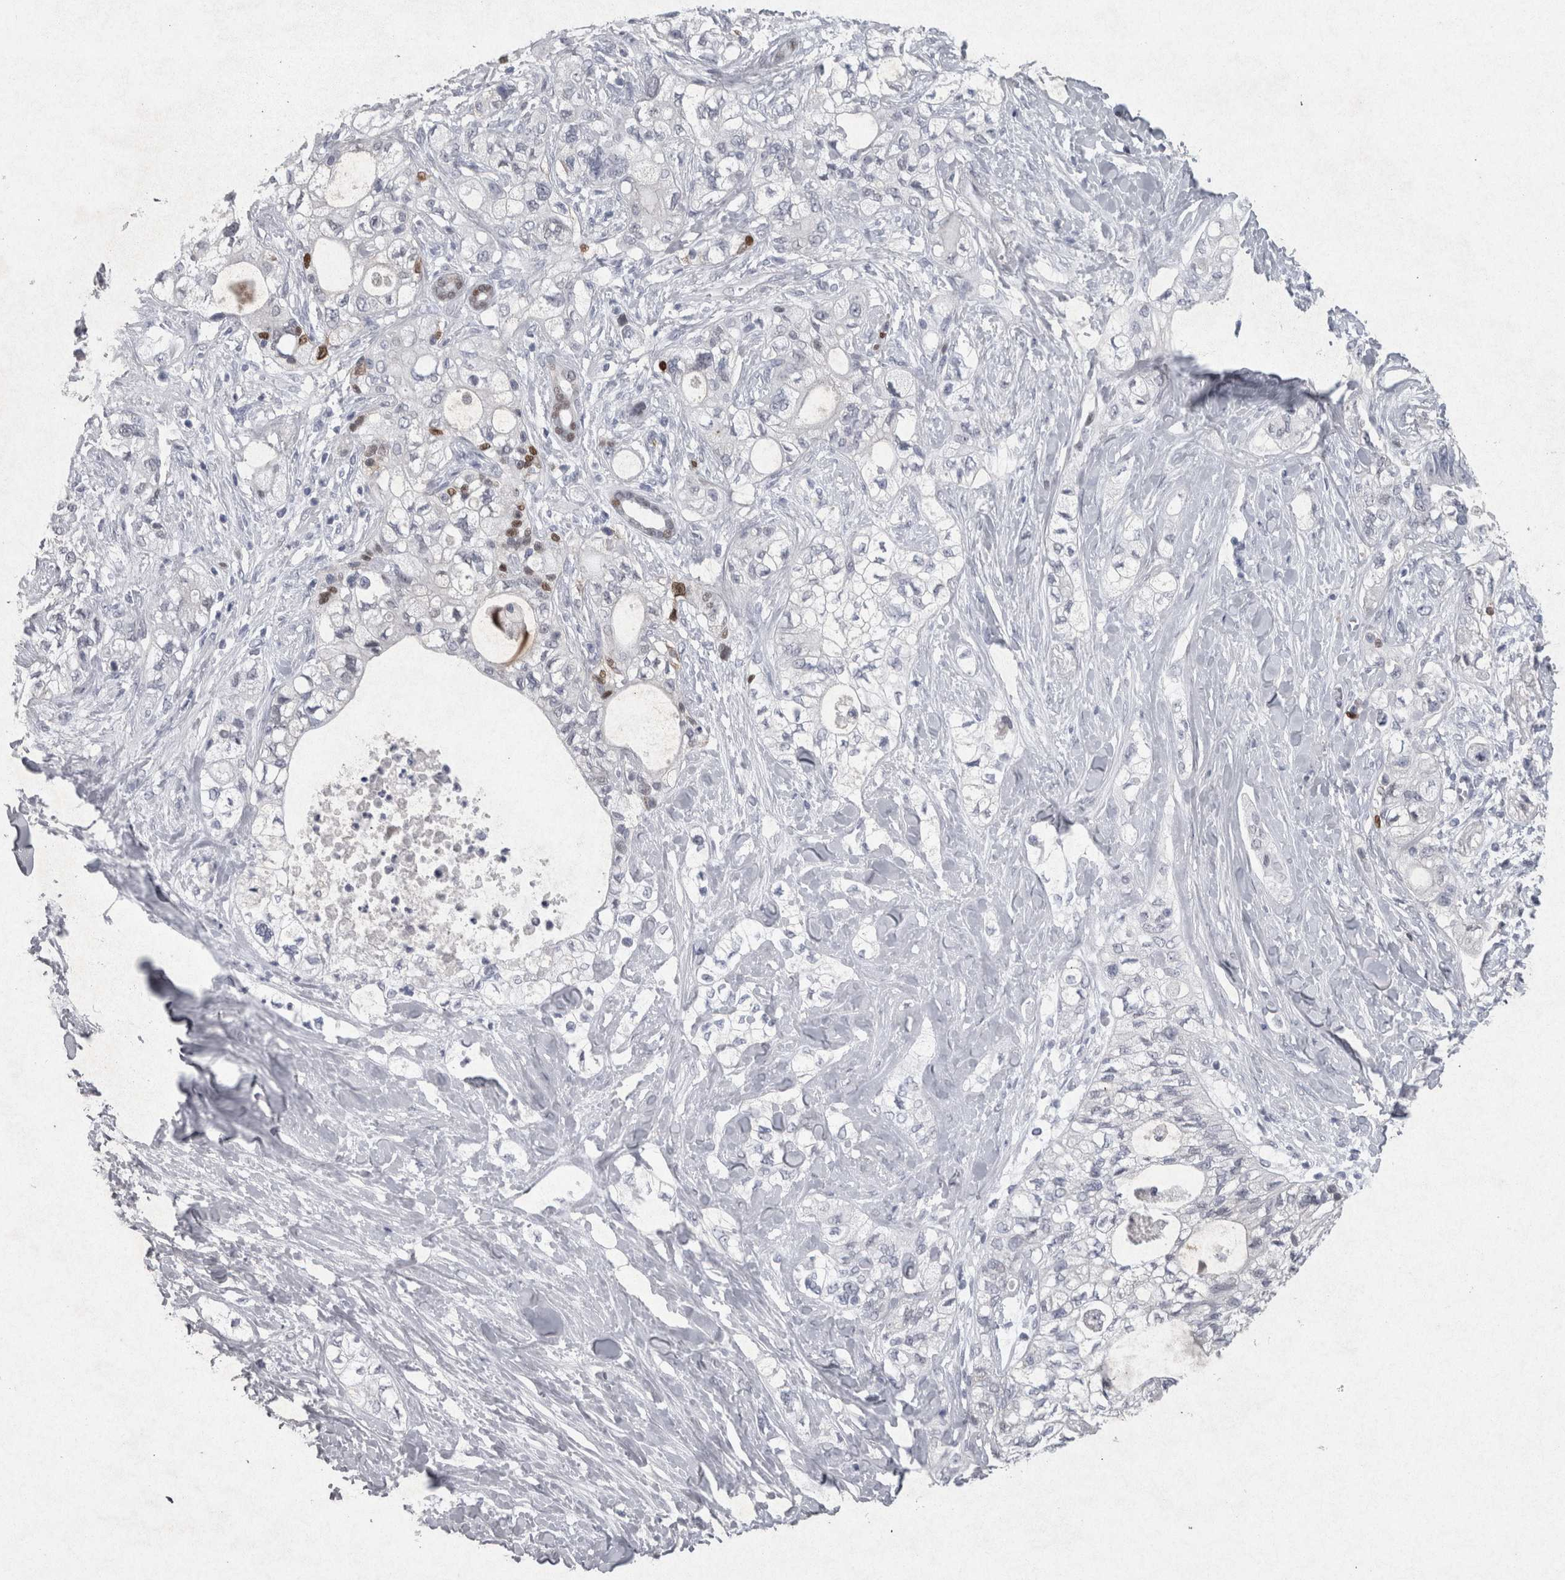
{"staining": {"intensity": "moderate", "quantity": "<25%", "location": "nuclear"}, "tissue": "pancreatic cancer", "cell_type": "Tumor cells", "image_type": "cancer", "snomed": [{"axis": "morphology", "description": "Adenocarcinoma, NOS"}, {"axis": "topography", "description": "Pancreas"}], "caption": "Brown immunohistochemical staining in pancreatic adenocarcinoma shows moderate nuclear positivity in about <25% of tumor cells.", "gene": "PDX1", "patient": {"sex": "male", "age": 70}}